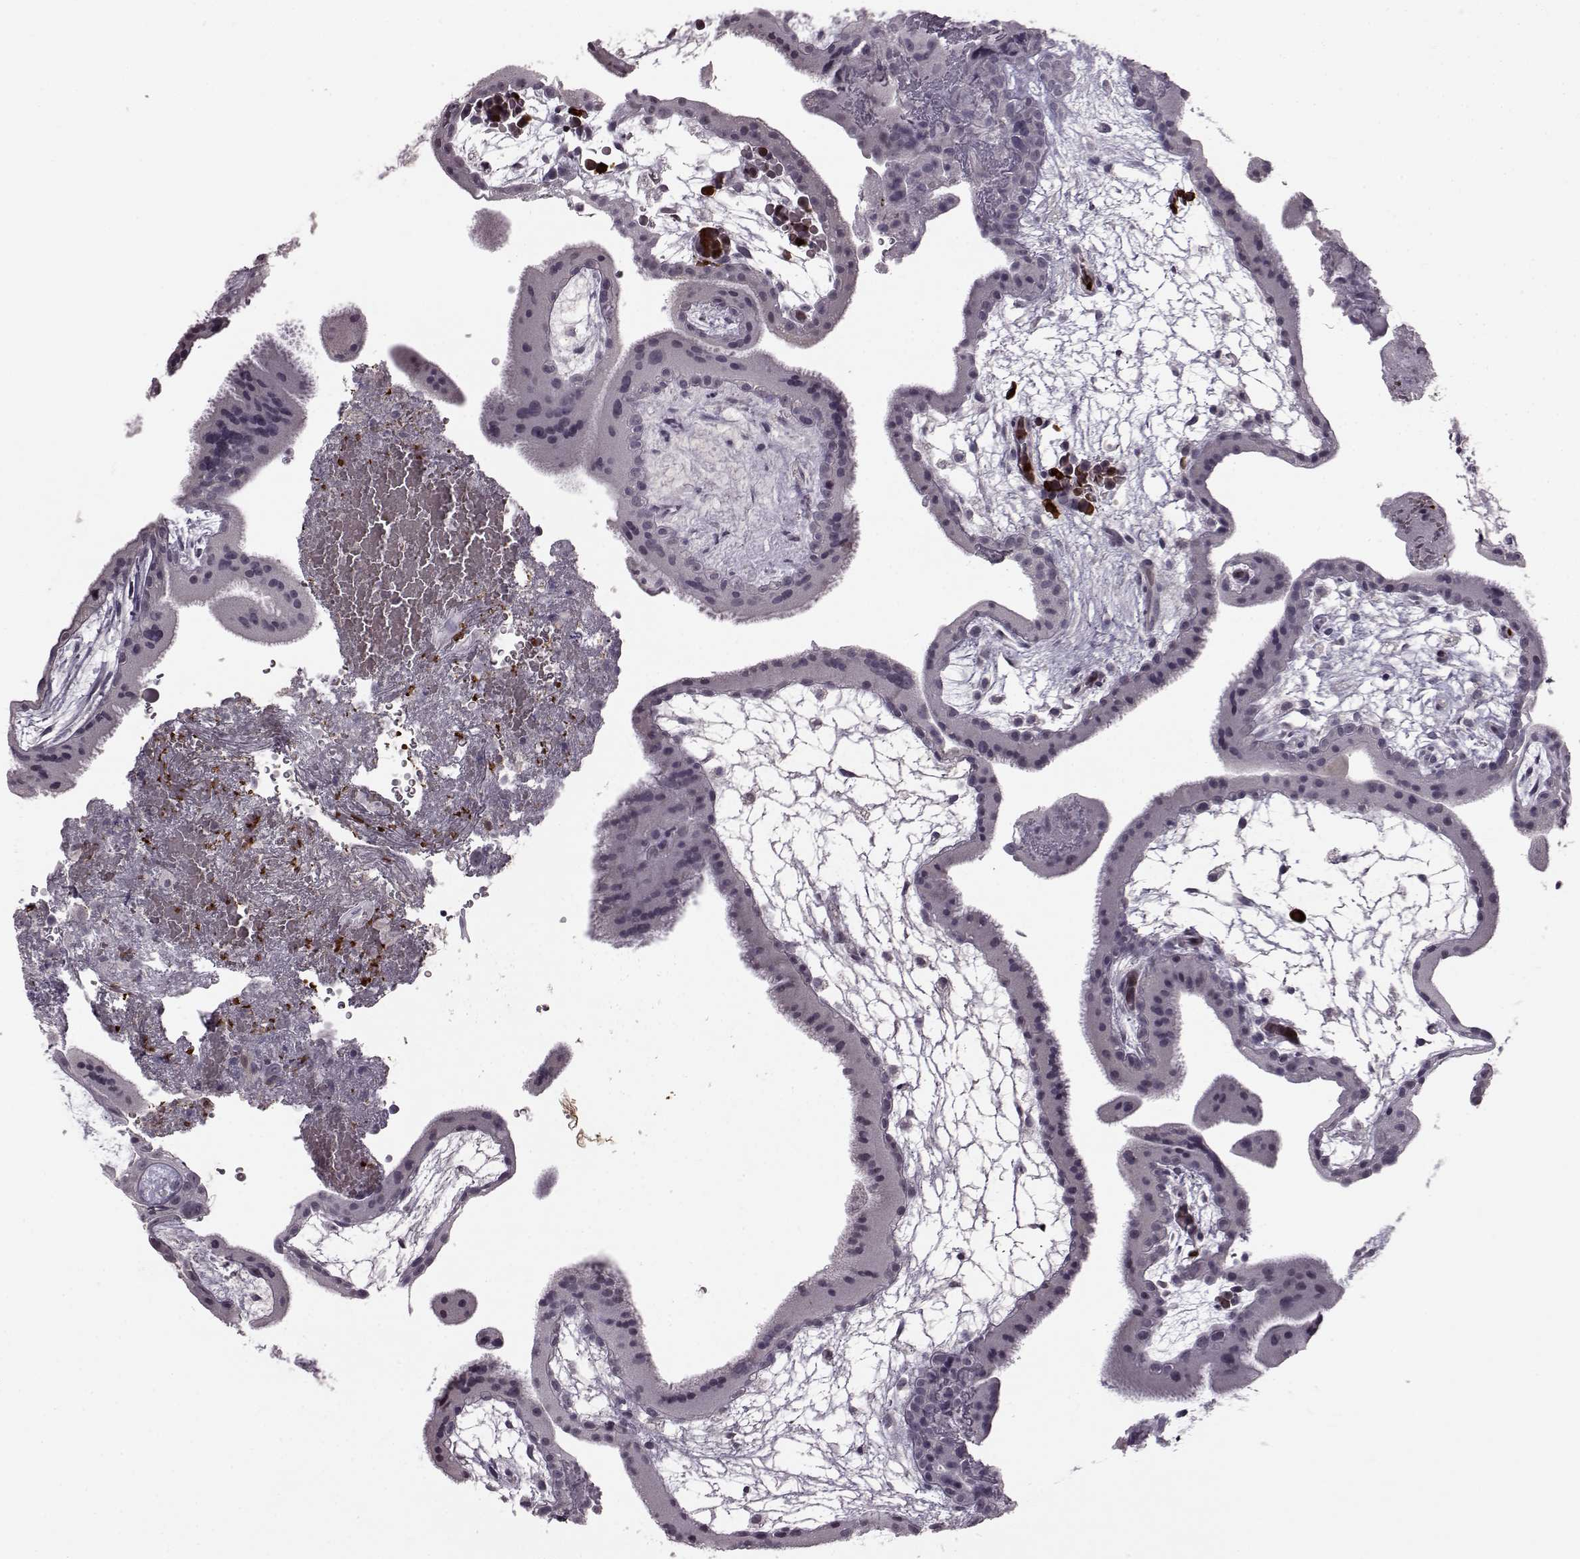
{"staining": {"intensity": "negative", "quantity": "none", "location": "none"}, "tissue": "placenta", "cell_type": "Decidual cells", "image_type": "normal", "snomed": [{"axis": "morphology", "description": "Normal tissue, NOS"}, {"axis": "topography", "description": "Placenta"}], "caption": "Immunohistochemical staining of benign human placenta displays no significant expression in decidual cells.", "gene": "PROP1", "patient": {"sex": "female", "age": 19}}